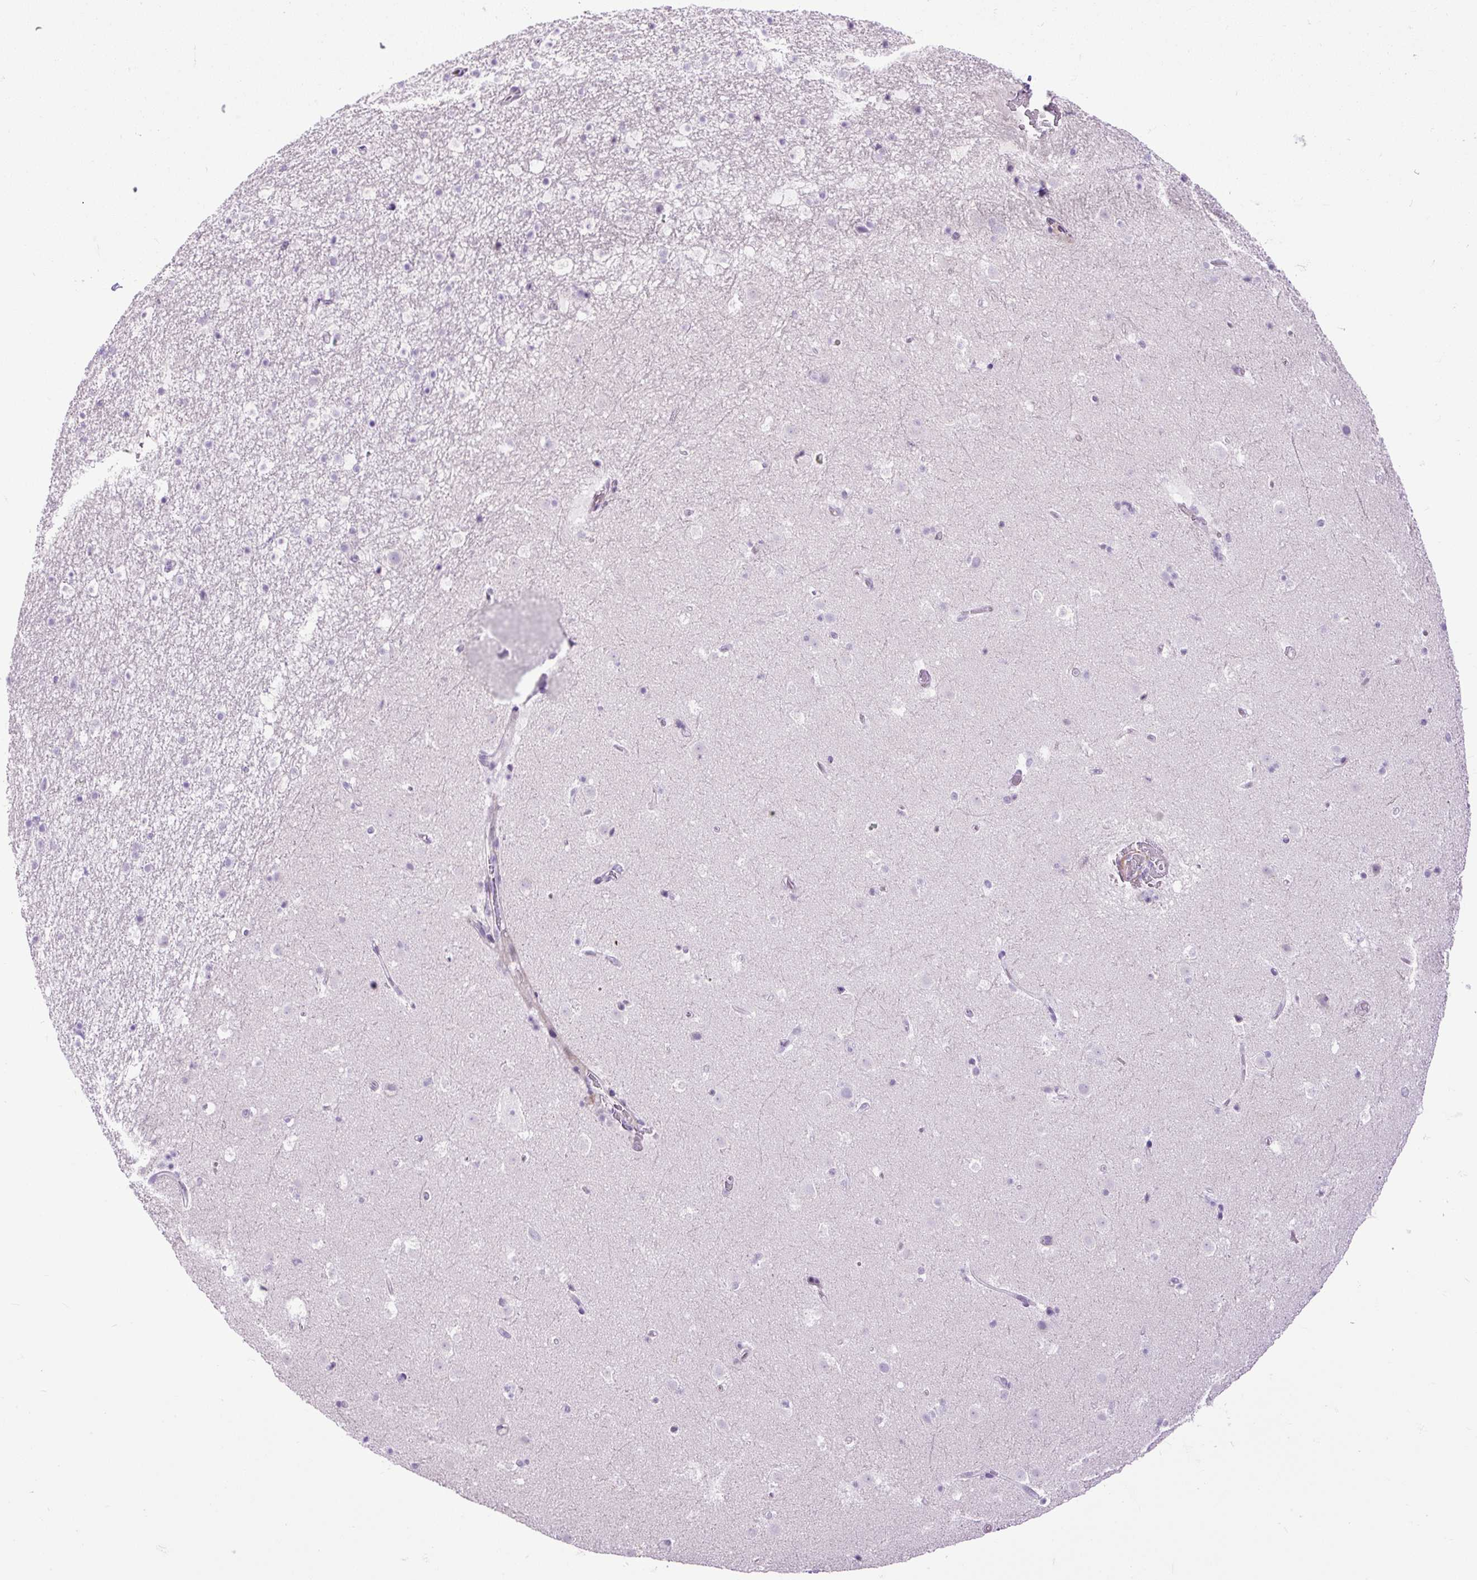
{"staining": {"intensity": "negative", "quantity": "none", "location": "none"}, "tissue": "caudate", "cell_type": "Glial cells", "image_type": "normal", "snomed": [{"axis": "morphology", "description": "Normal tissue, NOS"}, {"axis": "topography", "description": "Lateral ventricle wall"}], "caption": "DAB (3,3'-diaminobenzidine) immunohistochemical staining of unremarkable human caudate exhibits no significant positivity in glial cells.", "gene": "ZNF197", "patient": {"sex": "male", "age": 37}}